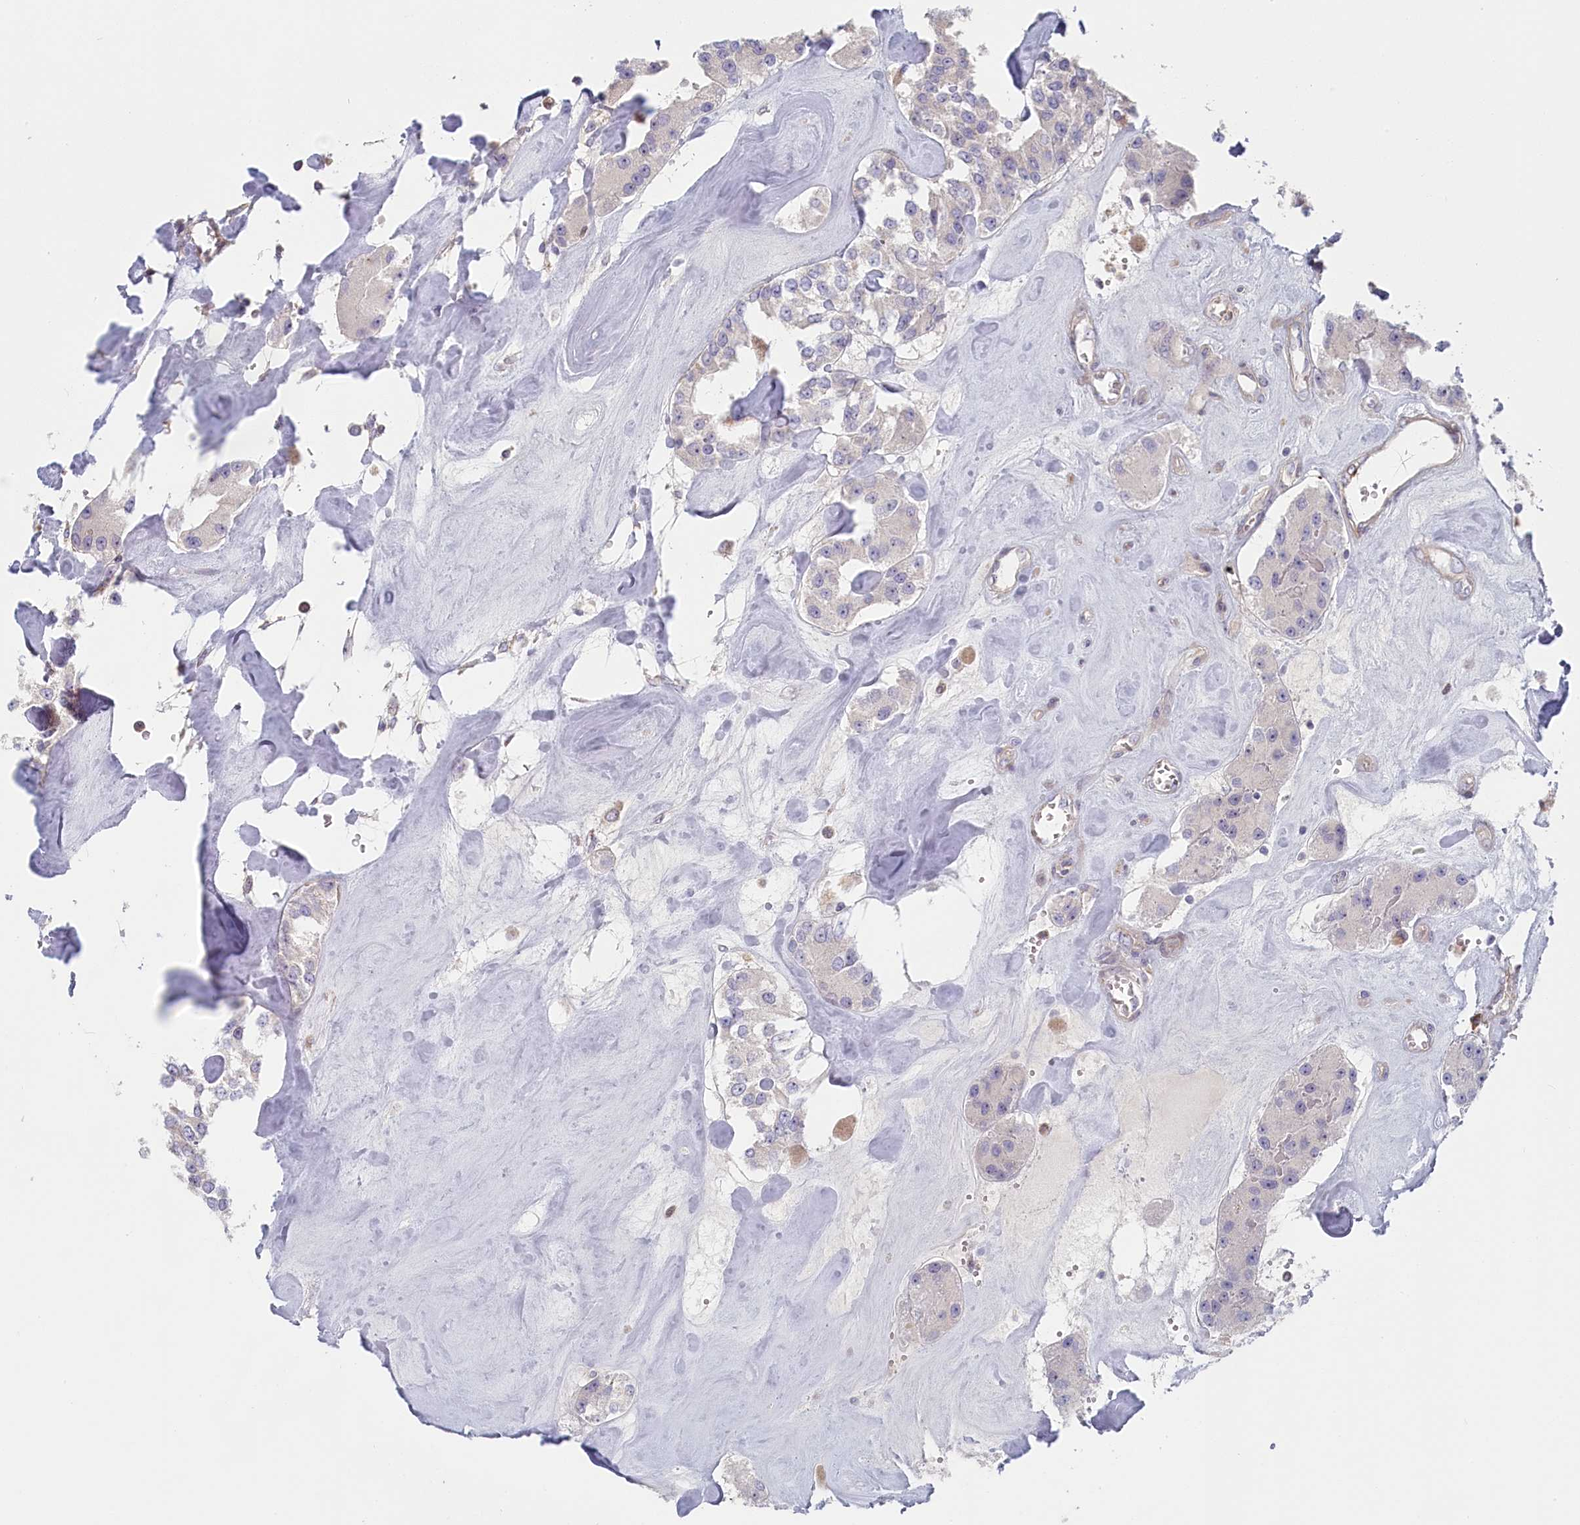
{"staining": {"intensity": "negative", "quantity": "none", "location": "none"}, "tissue": "carcinoid", "cell_type": "Tumor cells", "image_type": "cancer", "snomed": [{"axis": "morphology", "description": "Carcinoid, malignant, NOS"}, {"axis": "topography", "description": "Pancreas"}], "caption": "Carcinoid was stained to show a protein in brown. There is no significant expression in tumor cells.", "gene": "INTS4", "patient": {"sex": "male", "age": 41}}